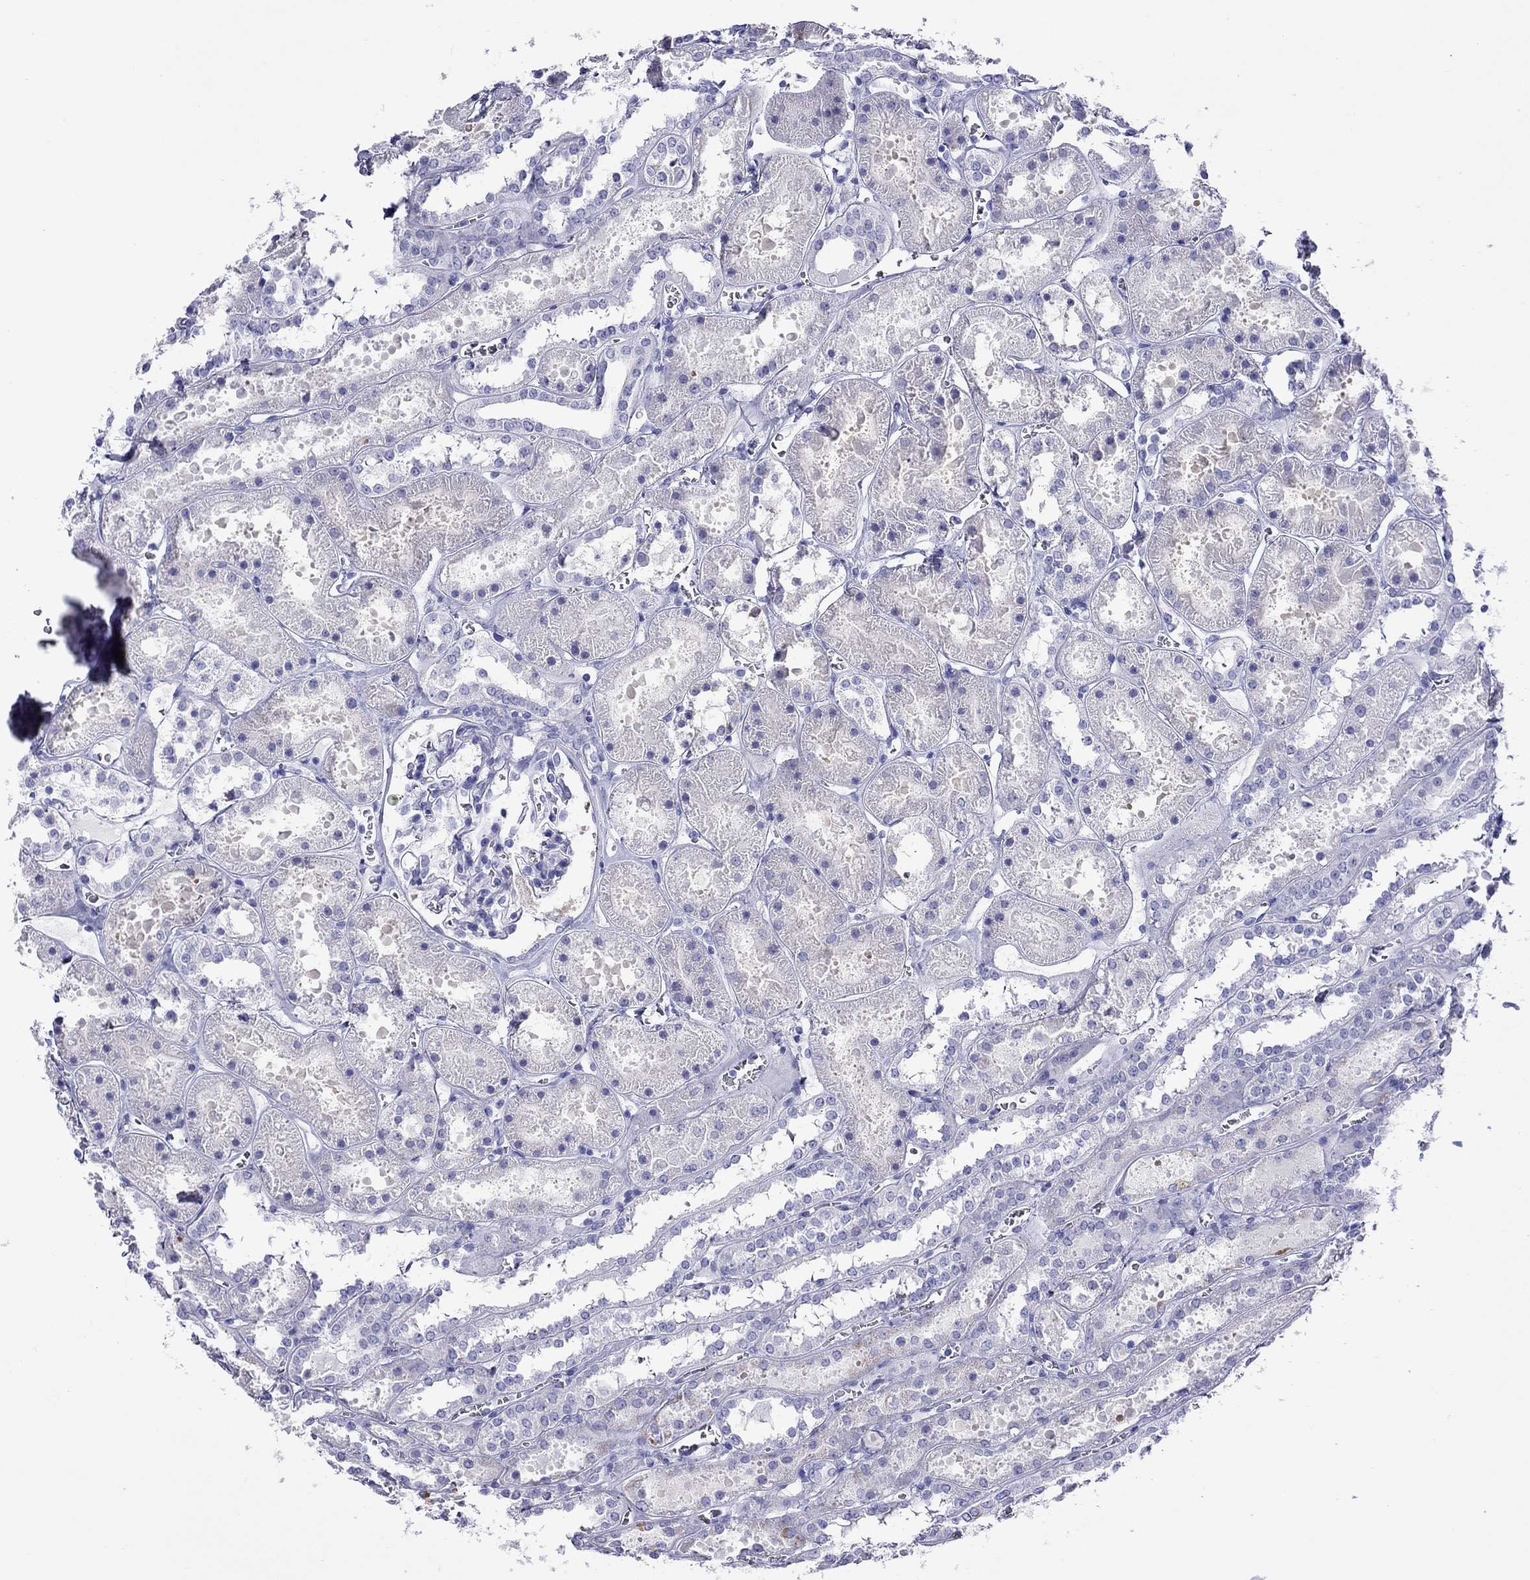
{"staining": {"intensity": "negative", "quantity": "none", "location": "none"}, "tissue": "kidney", "cell_type": "Cells in glomeruli", "image_type": "normal", "snomed": [{"axis": "morphology", "description": "Normal tissue, NOS"}, {"axis": "topography", "description": "Kidney"}], "caption": "This is a photomicrograph of immunohistochemistry staining of unremarkable kidney, which shows no staining in cells in glomeruli.", "gene": "SLC30A8", "patient": {"sex": "female", "age": 41}}